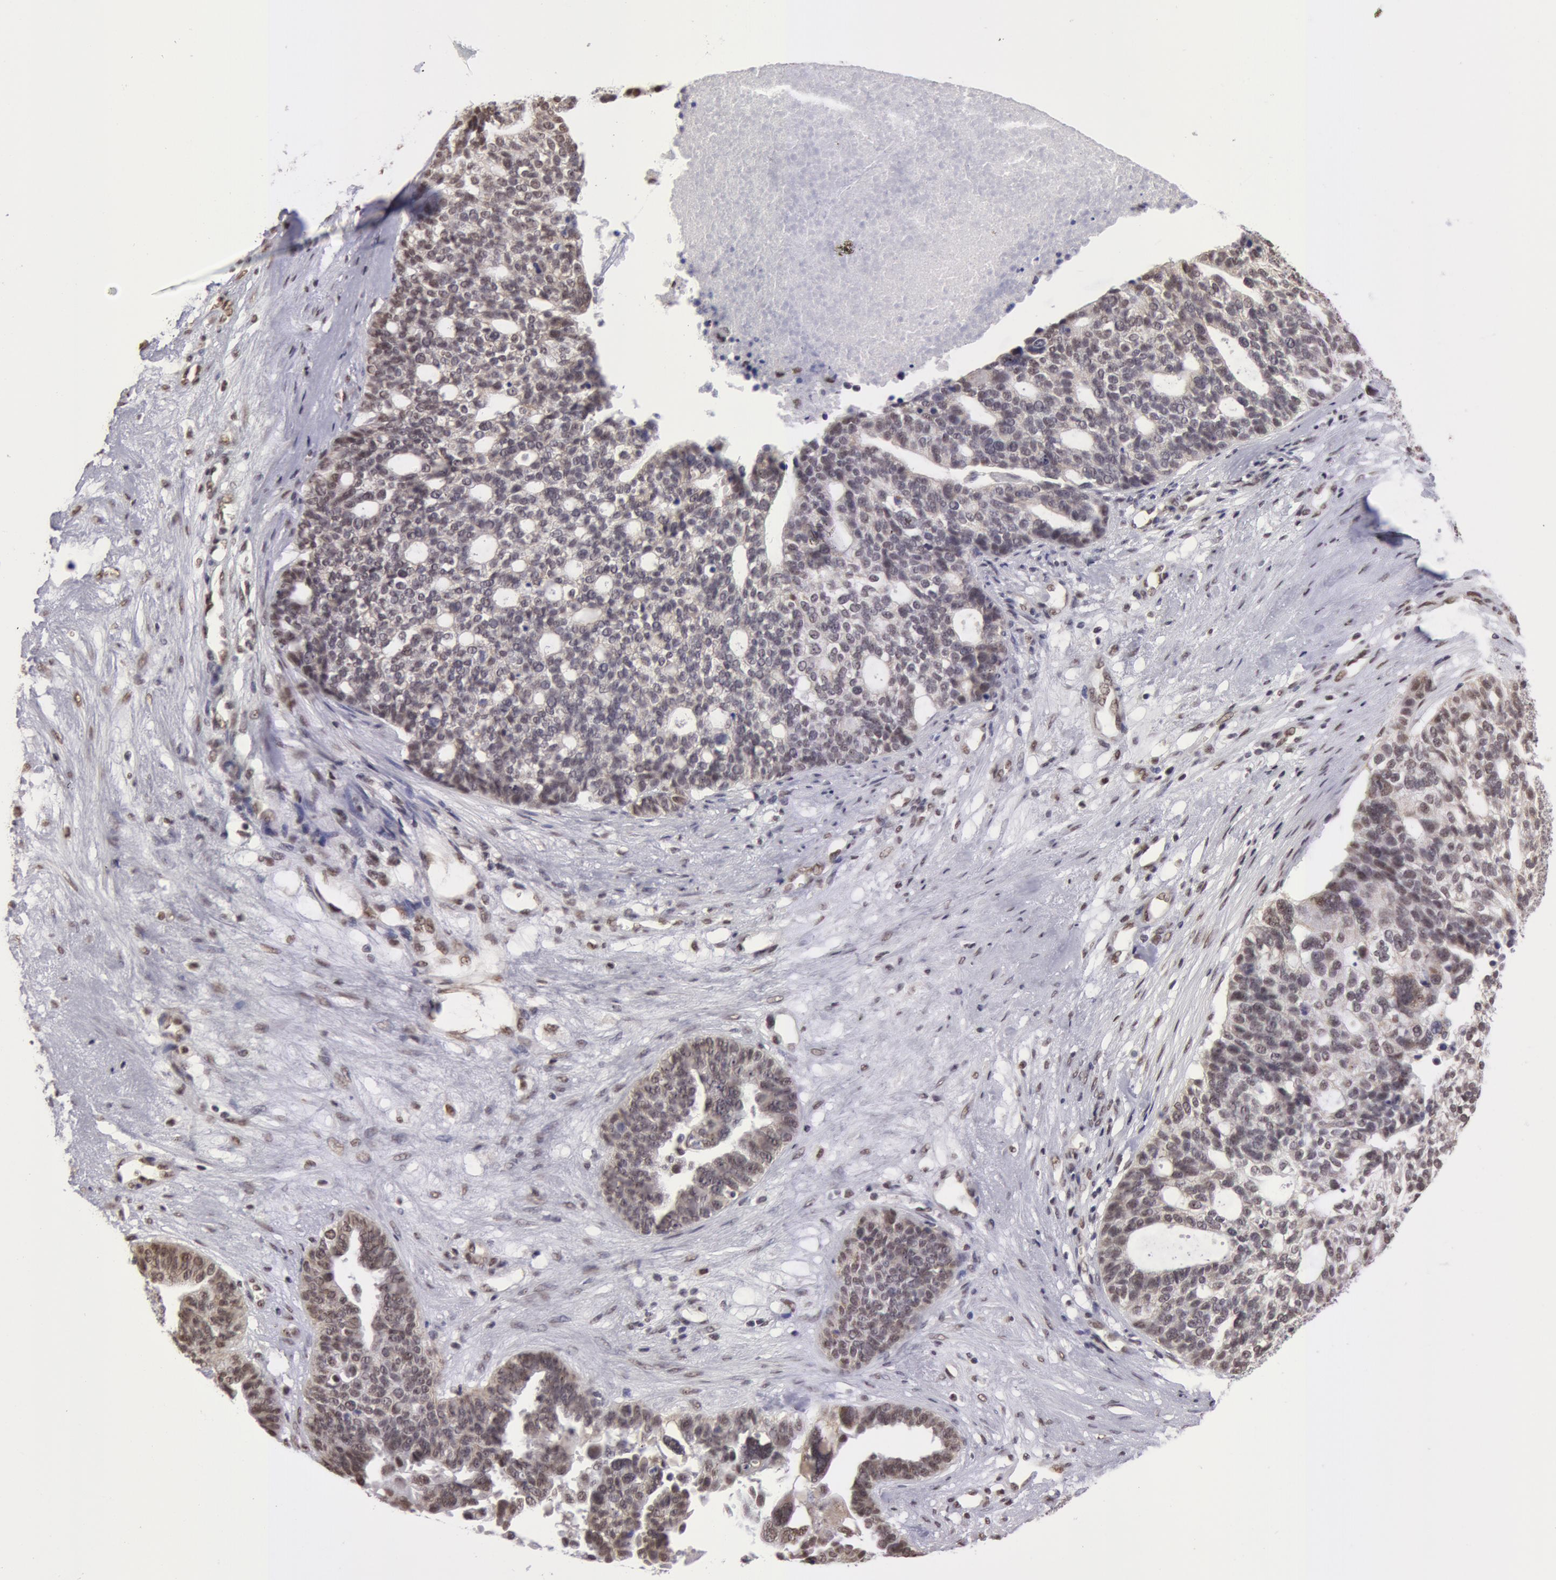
{"staining": {"intensity": "negative", "quantity": "none", "location": "none"}, "tissue": "ovarian cancer", "cell_type": "Tumor cells", "image_type": "cancer", "snomed": [{"axis": "morphology", "description": "Cystadenocarcinoma, serous, NOS"}, {"axis": "topography", "description": "Ovary"}], "caption": "DAB immunohistochemical staining of human ovarian serous cystadenocarcinoma exhibits no significant expression in tumor cells. (DAB immunohistochemistry (IHC), high magnification).", "gene": "VRTN", "patient": {"sex": "female", "age": 59}}